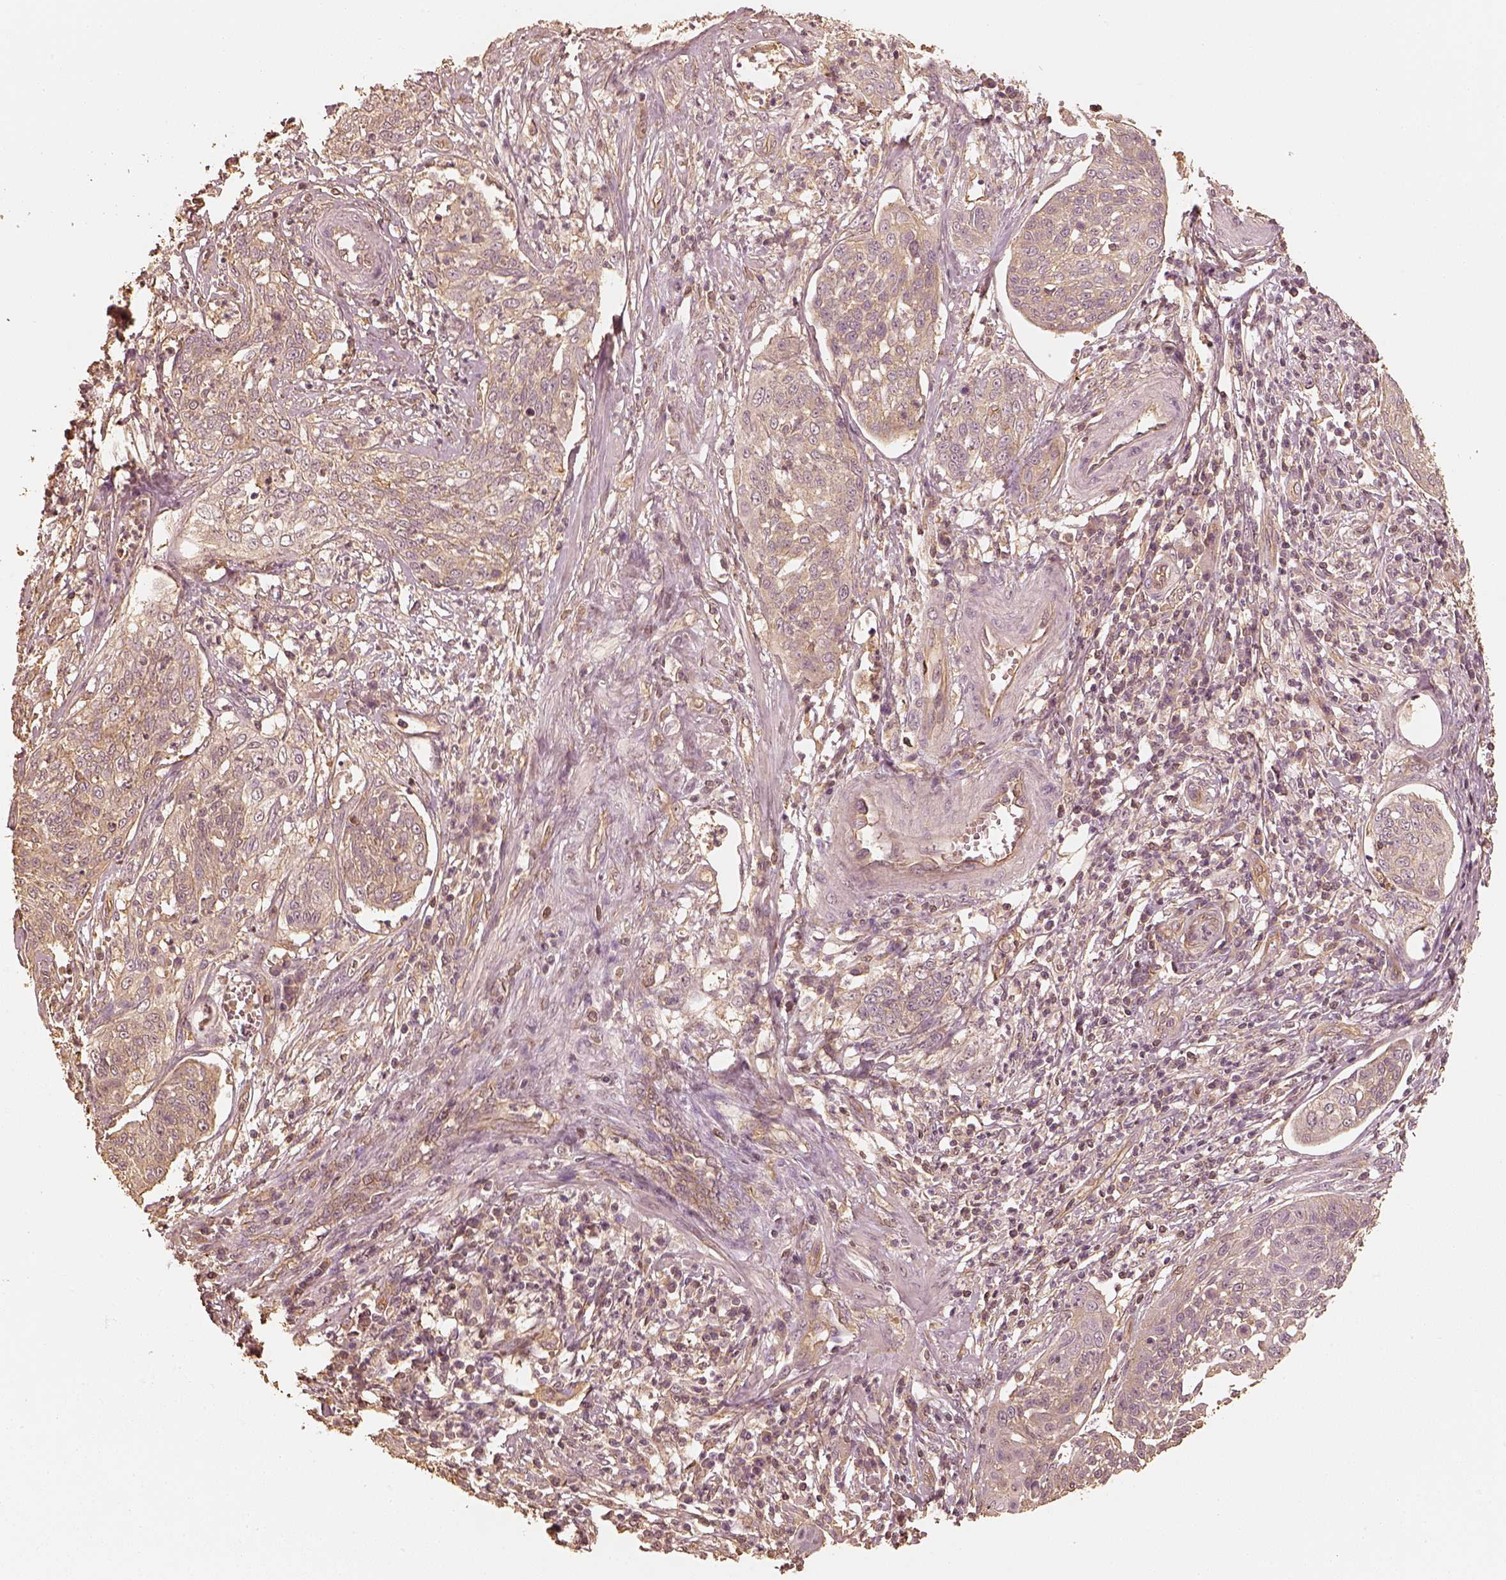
{"staining": {"intensity": "weak", "quantity": ">75%", "location": "cytoplasmic/membranous"}, "tissue": "cervical cancer", "cell_type": "Tumor cells", "image_type": "cancer", "snomed": [{"axis": "morphology", "description": "Squamous cell carcinoma, NOS"}, {"axis": "topography", "description": "Cervix"}], "caption": "Weak cytoplasmic/membranous protein positivity is identified in approximately >75% of tumor cells in cervical squamous cell carcinoma.", "gene": "WDR7", "patient": {"sex": "female", "age": 34}}